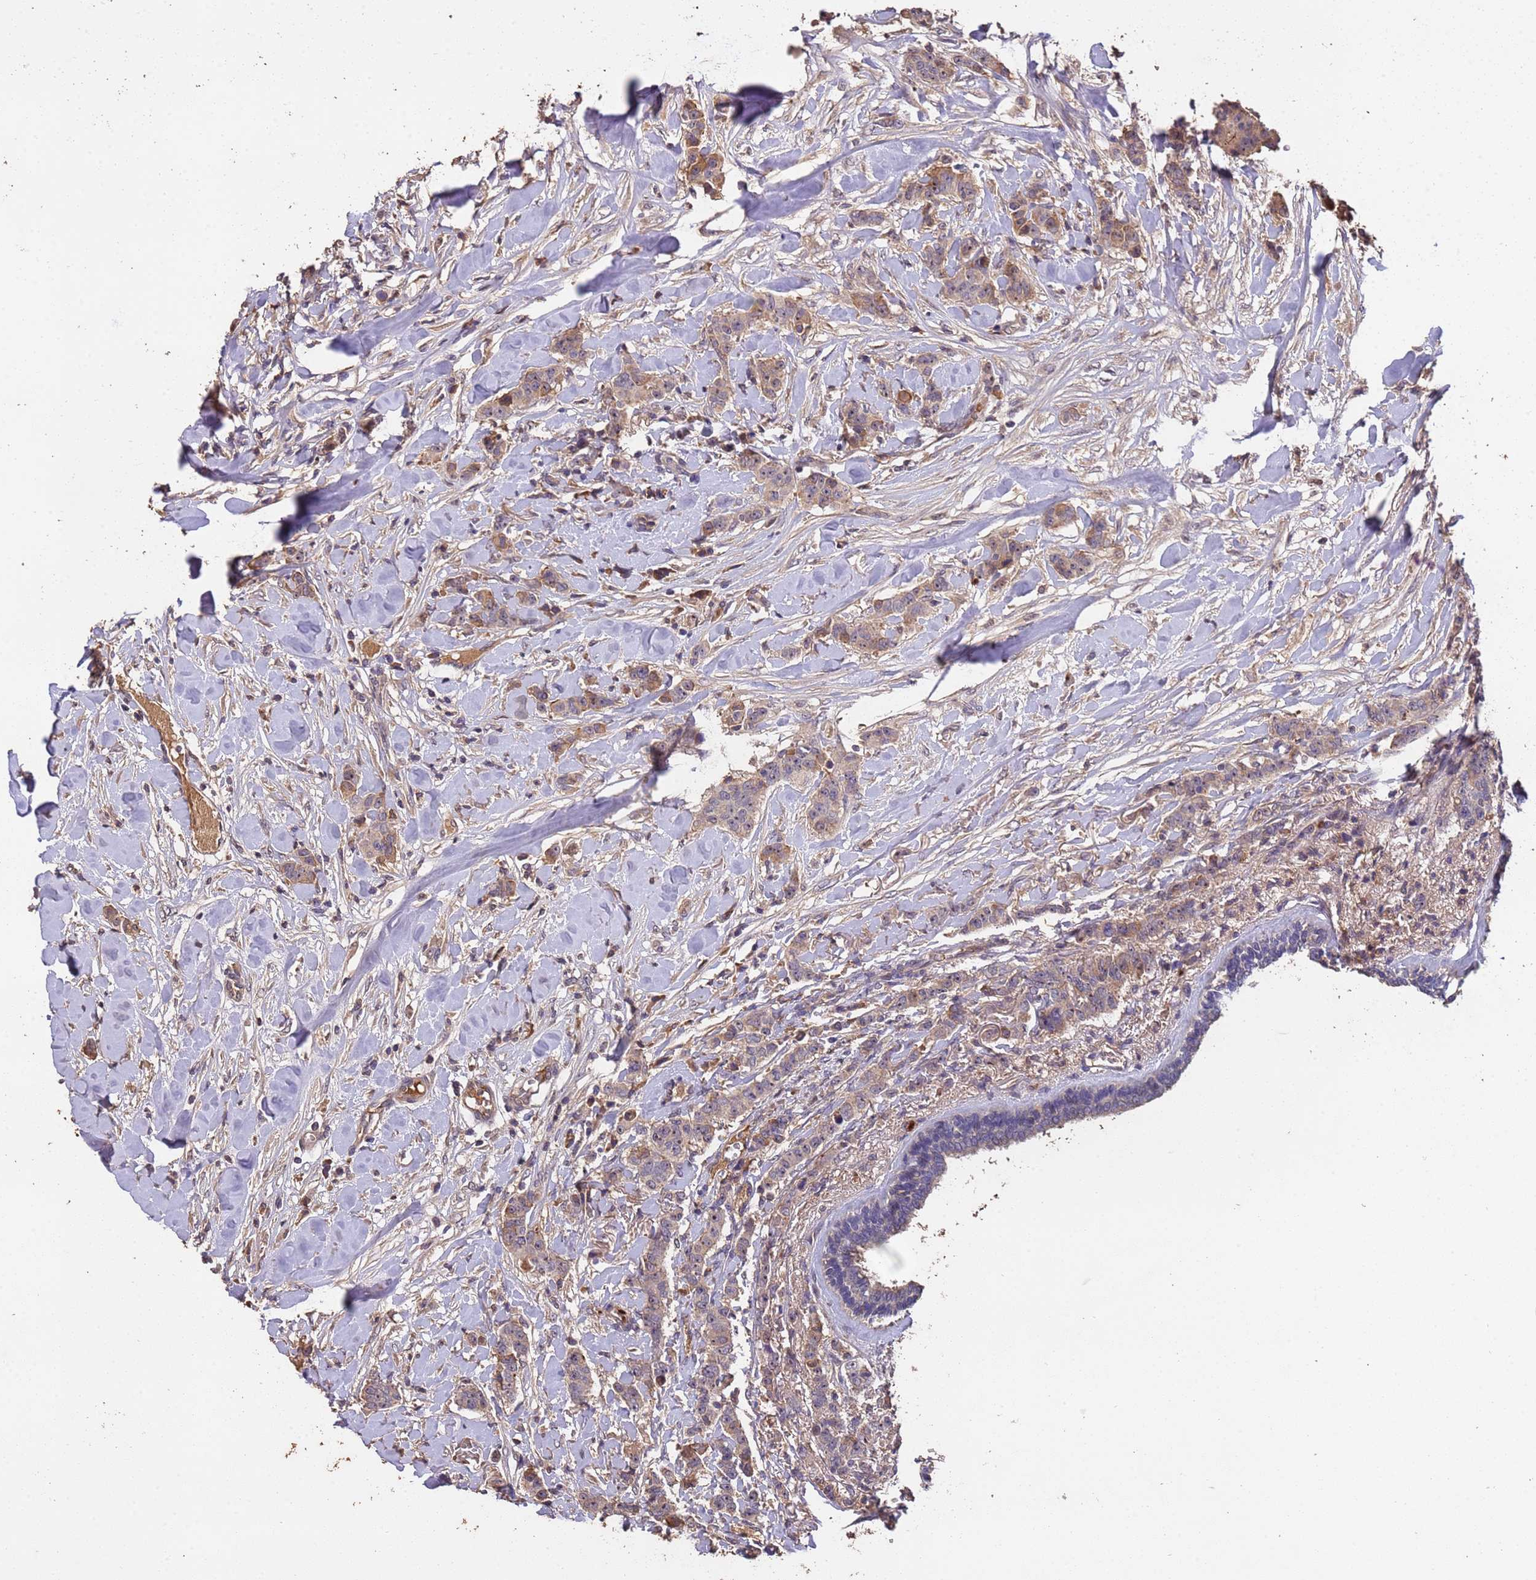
{"staining": {"intensity": "weak", "quantity": "25%-75%", "location": "cytoplasmic/membranous"}, "tissue": "breast cancer", "cell_type": "Tumor cells", "image_type": "cancer", "snomed": [{"axis": "morphology", "description": "Duct carcinoma"}, {"axis": "topography", "description": "Breast"}], "caption": "Breast cancer (invasive ductal carcinoma) stained with IHC reveals weak cytoplasmic/membranous staining in about 25%-75% of tumor cells.", "gene": "CCDC184", "patient": {"sex": "female", "age": 40}}